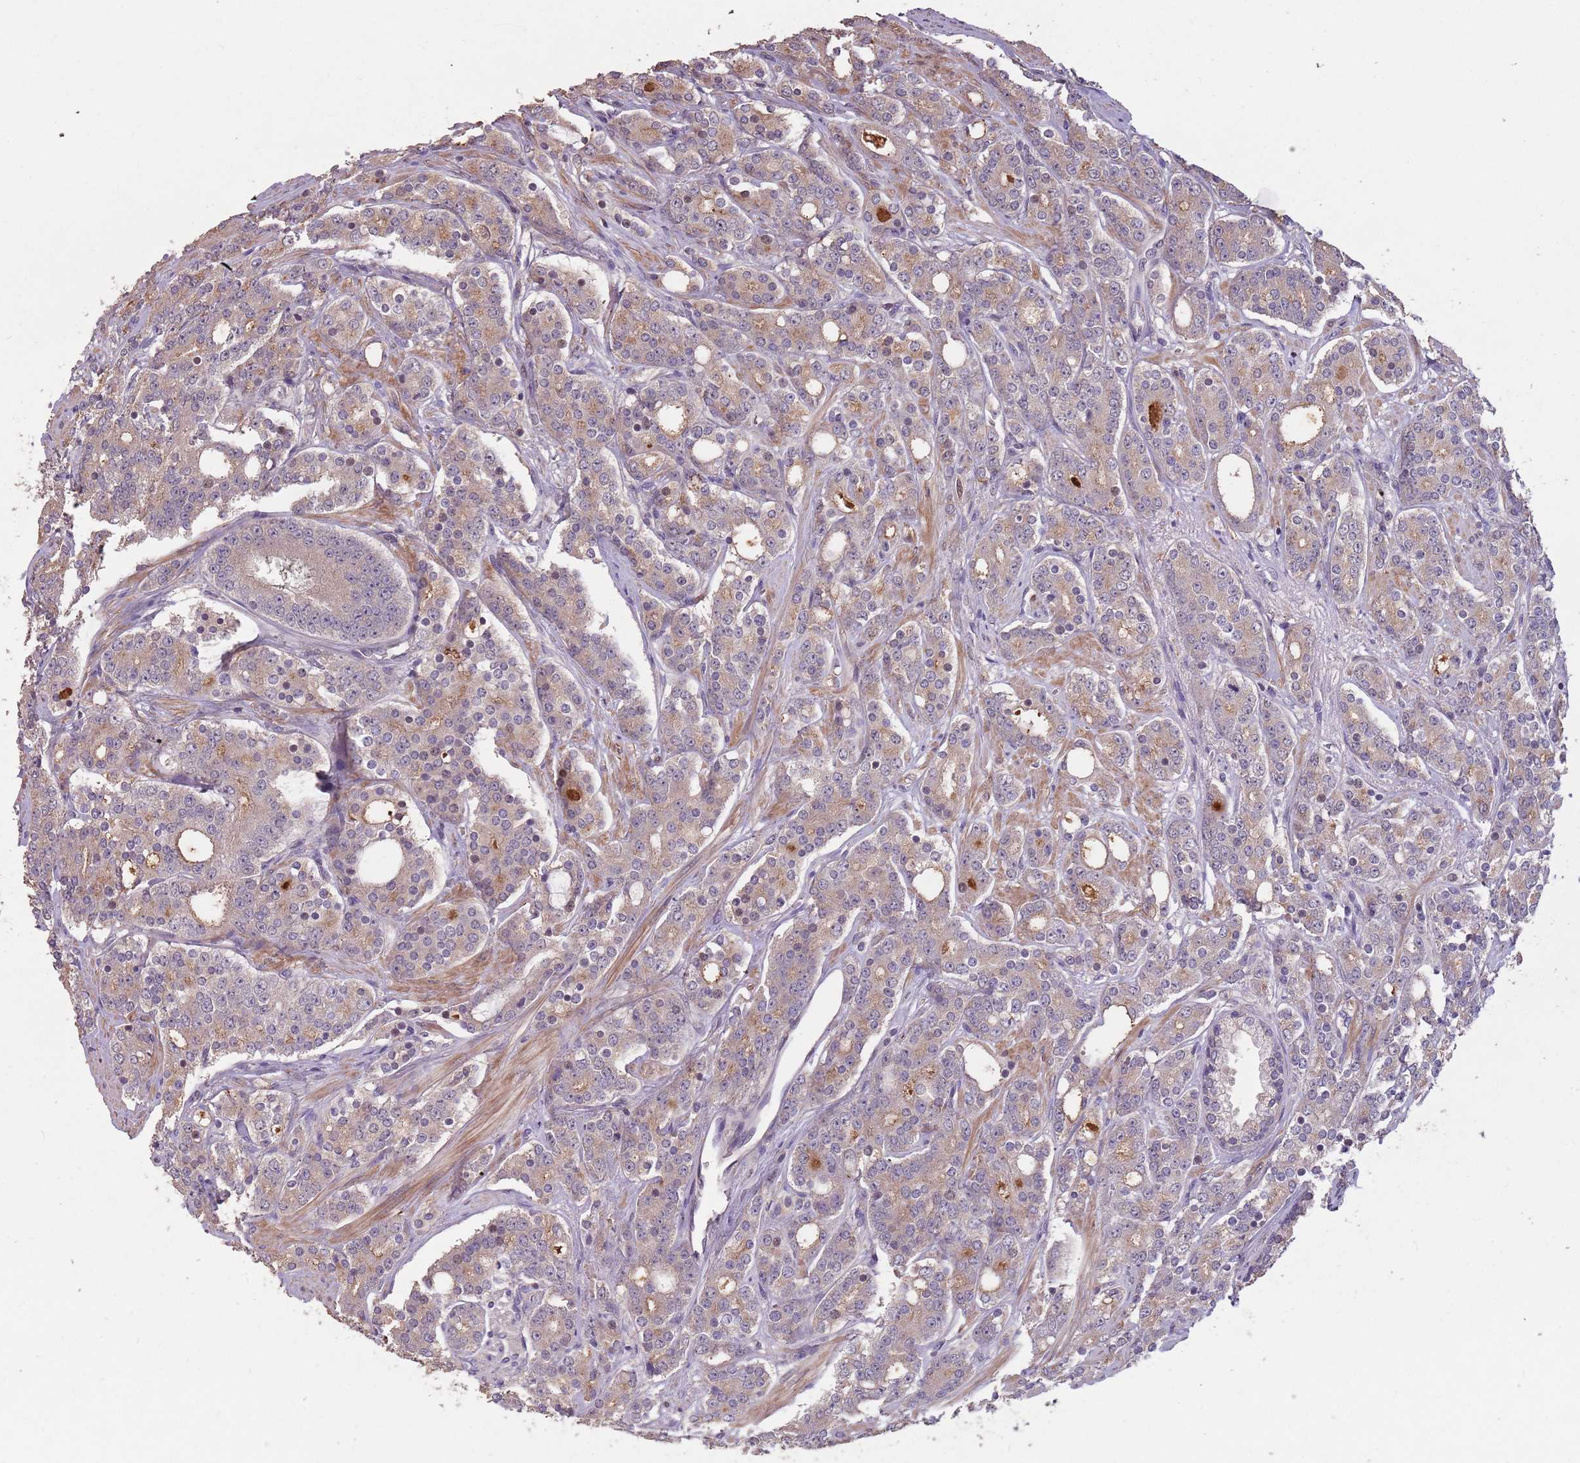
{"staining": {"intensity": "weak", "quantity": "25%-75%", "location": "cytoplasmic/membranous"}, "tissue": "prostate cancer", "cell_type": "Tumor cells", "image_type": "cancer", "snomed": [{"axis": "morphology", "description": "Adenocarcinoma, High grade"}, {"axis": "topography", "description": "Prostate"}], "caption": "Prostate high-grade adenocarcinoma stained with a brown dye exhibits weak cytoplasmic/membranous positive positivity in approximately 25%-75% of tumor cells.", "gene": "MBD3L1", "patient": {"sex": "male", "age": 62}}